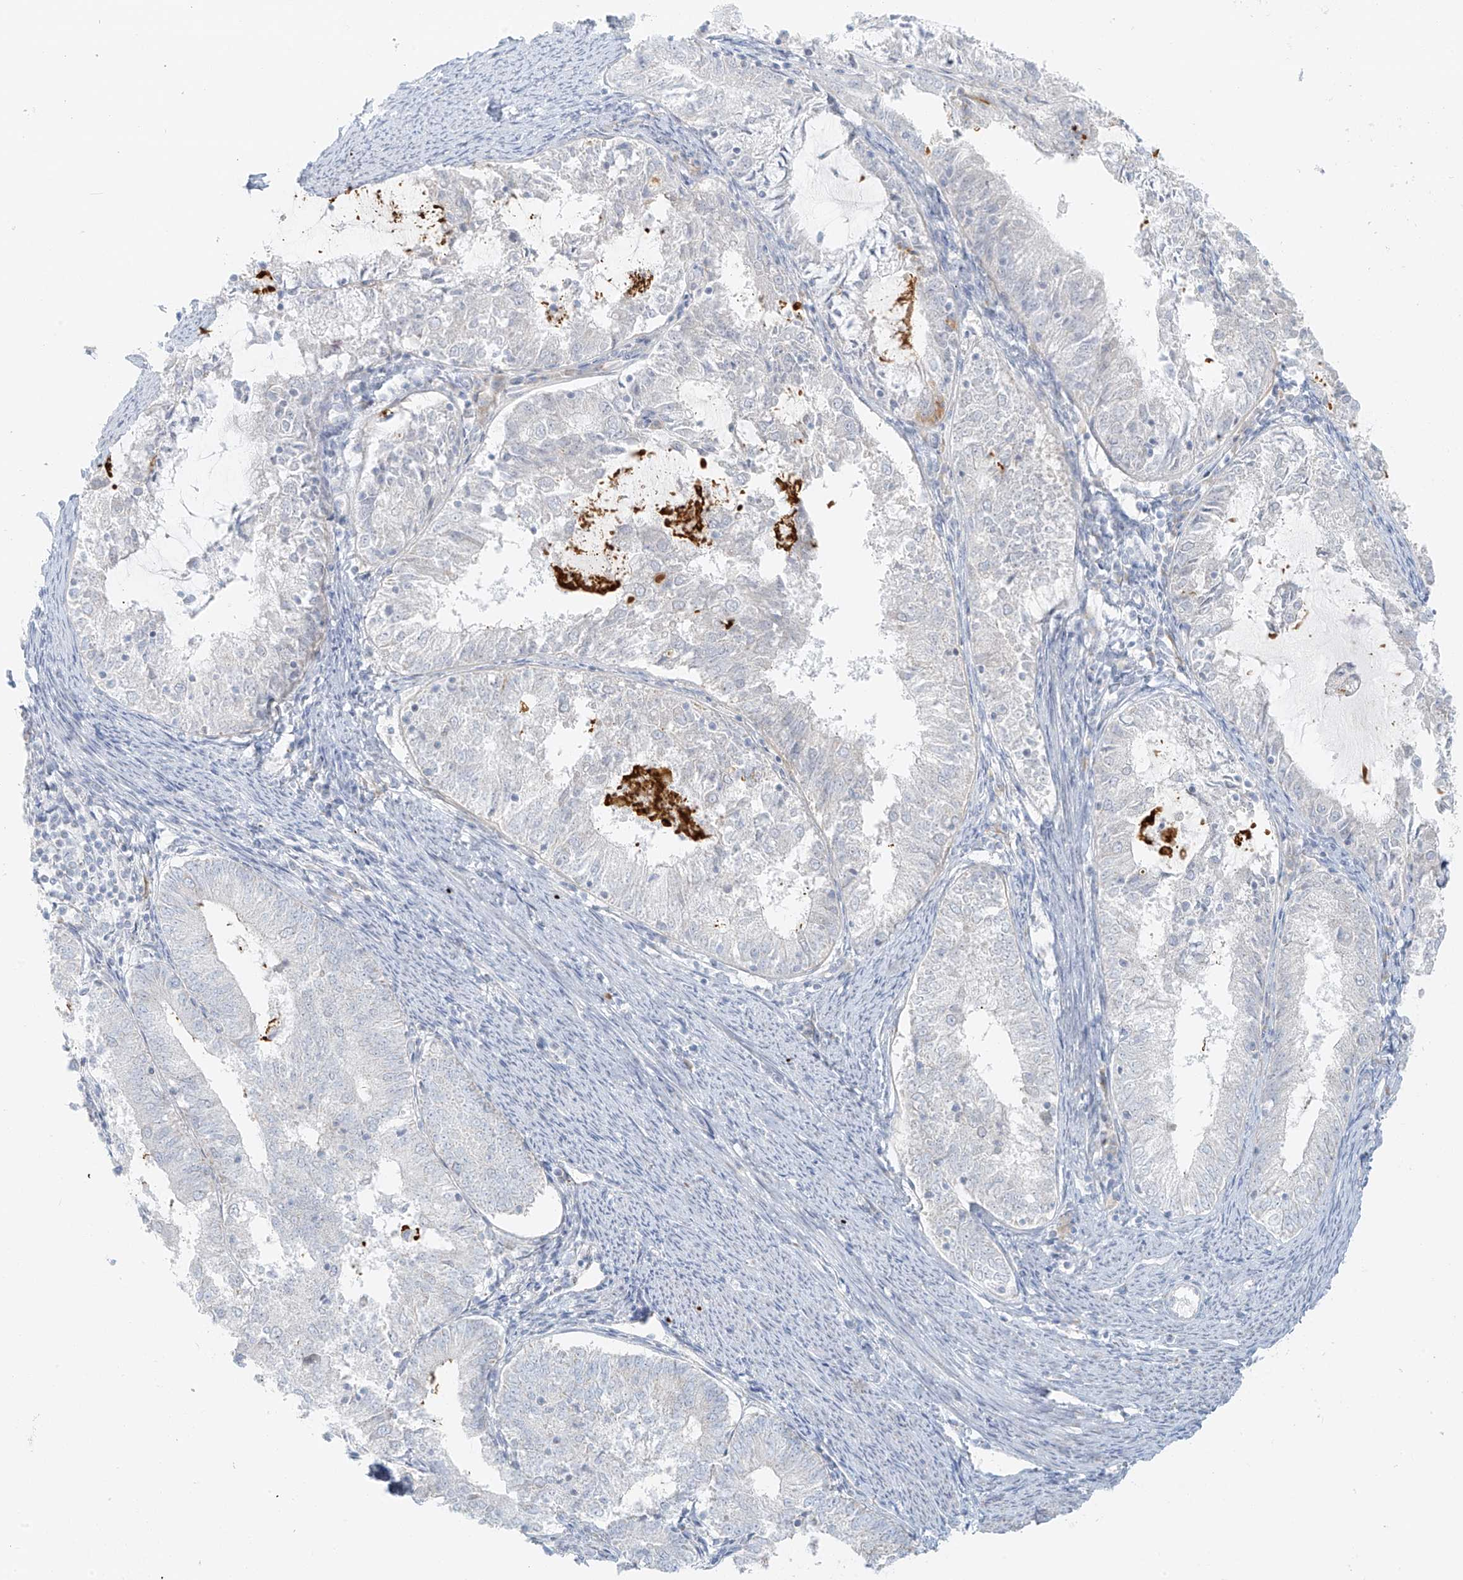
{"staining": {"intensity": "negative", "quantity": "none", "location": "none"}, "tissue": "endometrial cancer", "cell_type": "Tumor cells", "image_type": "cancer", "snomed": [{"axis": "morphology", "description": "Adenocarcinoma, NOS"}, {"axis": "topography", "description": "Endometrium"}], "caption": "Immunohistochemistry of adenocarcinoma (endometrial) reveals no positivity in tumor cells.", "gene": "UST", "patient": {"sex": "female", "age": 57}}